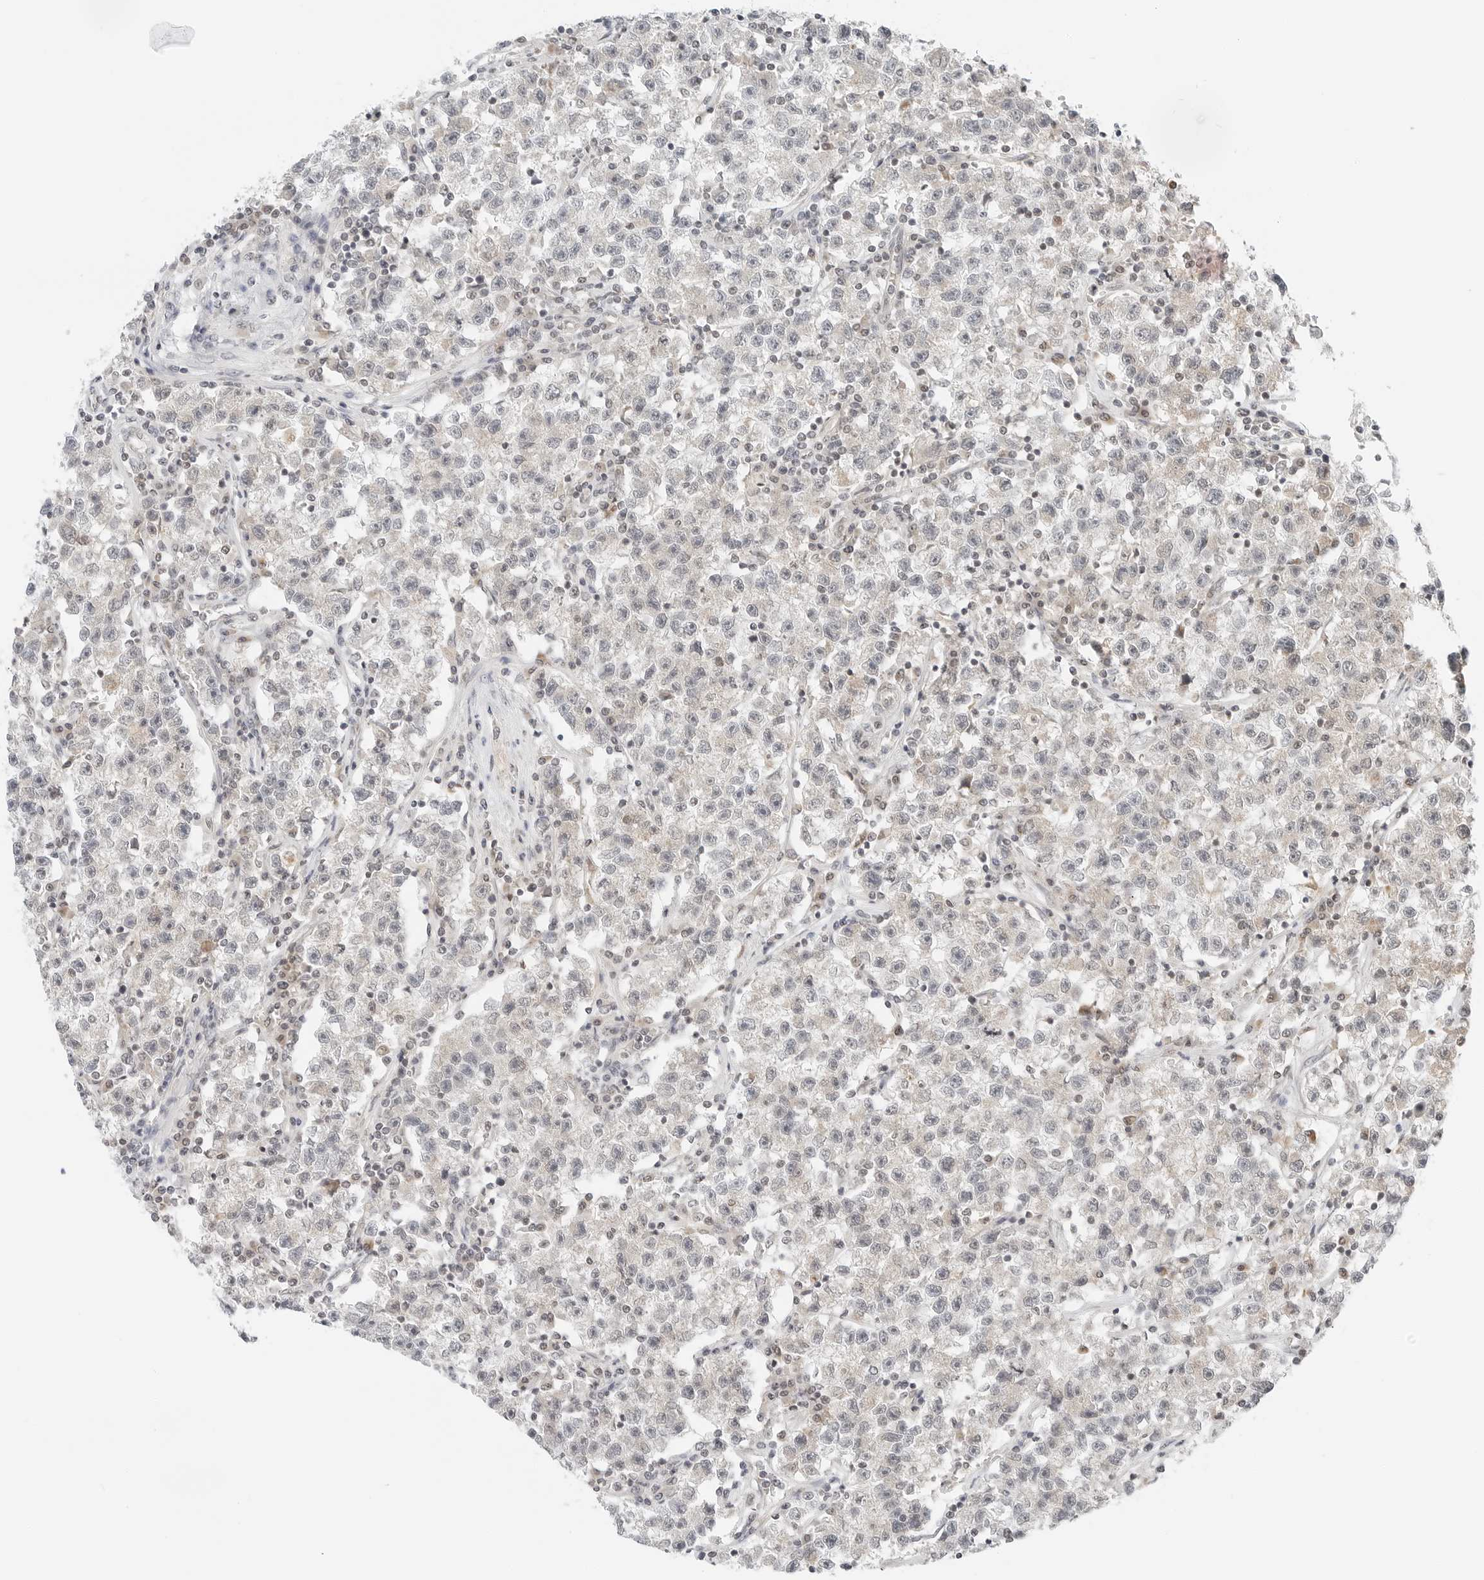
{"staining": {"intensity": "negative", "quantity": "none", "location": "none"}, "tissue": "testis cancer", "cell_type": "Tumor cells", "image_type": "cancer", "snomed": [{"axis": "morphology", "description": "Seminoma, NOS"}, {"axis": "topography", "description": "Testis"}], "caption": "Image shows no significant protein staining in tumor cells of testis cancer (seminoma). (Brightfield microscopy of DAB IHC at high magnification).", "gene": "IQCC", "patient": {"sex": "male", "age": 22}}